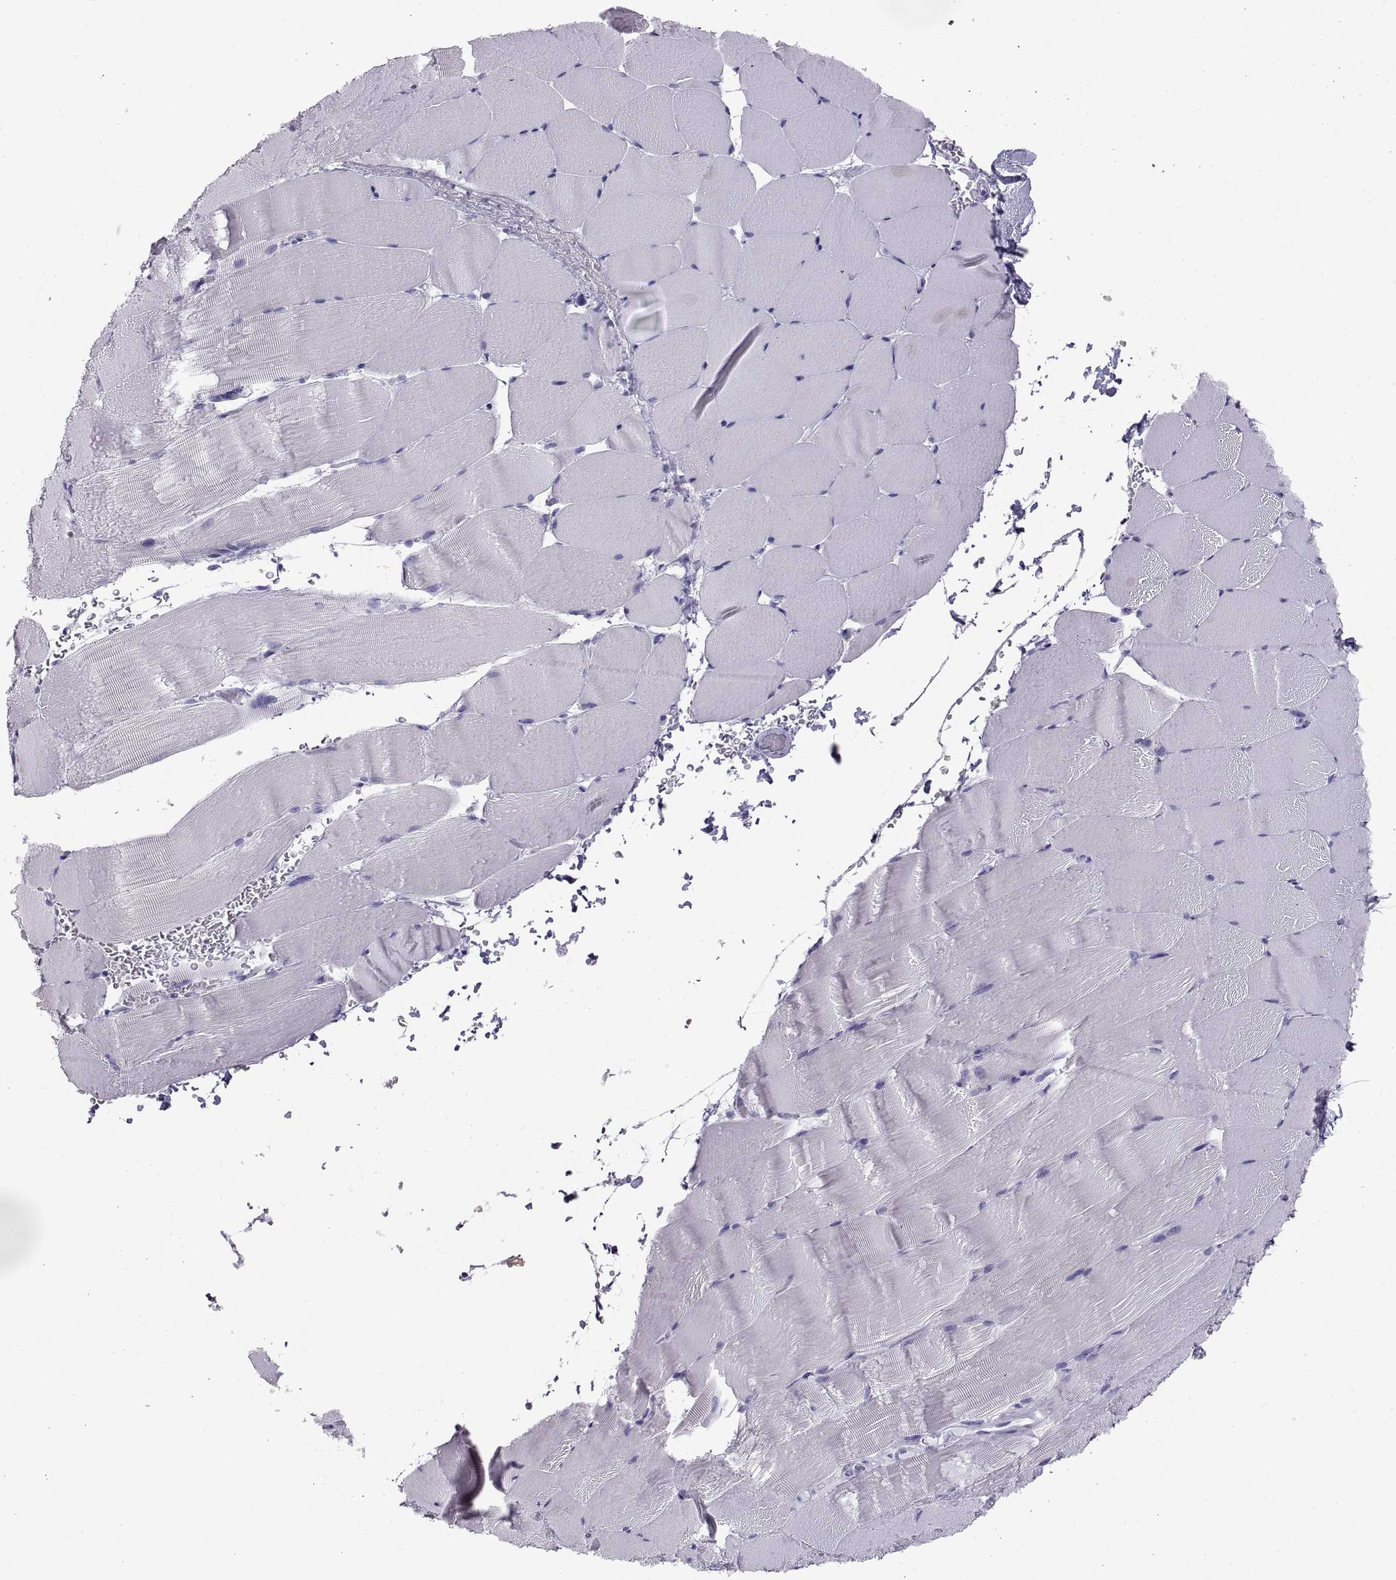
{"staining": {"intensity": "negative", "quantity": "none", "location": "none"}, "tissue": "skeletal muscle", "cell_type": "Myocytes", "image_type": "normal", "snomed": [{"axis": "morphology", "description": "Normal tissue, NOS"}, {"axis": "topography", "description": "Skeletal muscle"}], "caption": "An immunohistochemistry (IHC) histopathology image of normal skeletal muscle is shown. There is no staining in myocytes of skeletal muscle.", "gene": "RLBP1", "patient": {"sex": "female", "age": 37}}